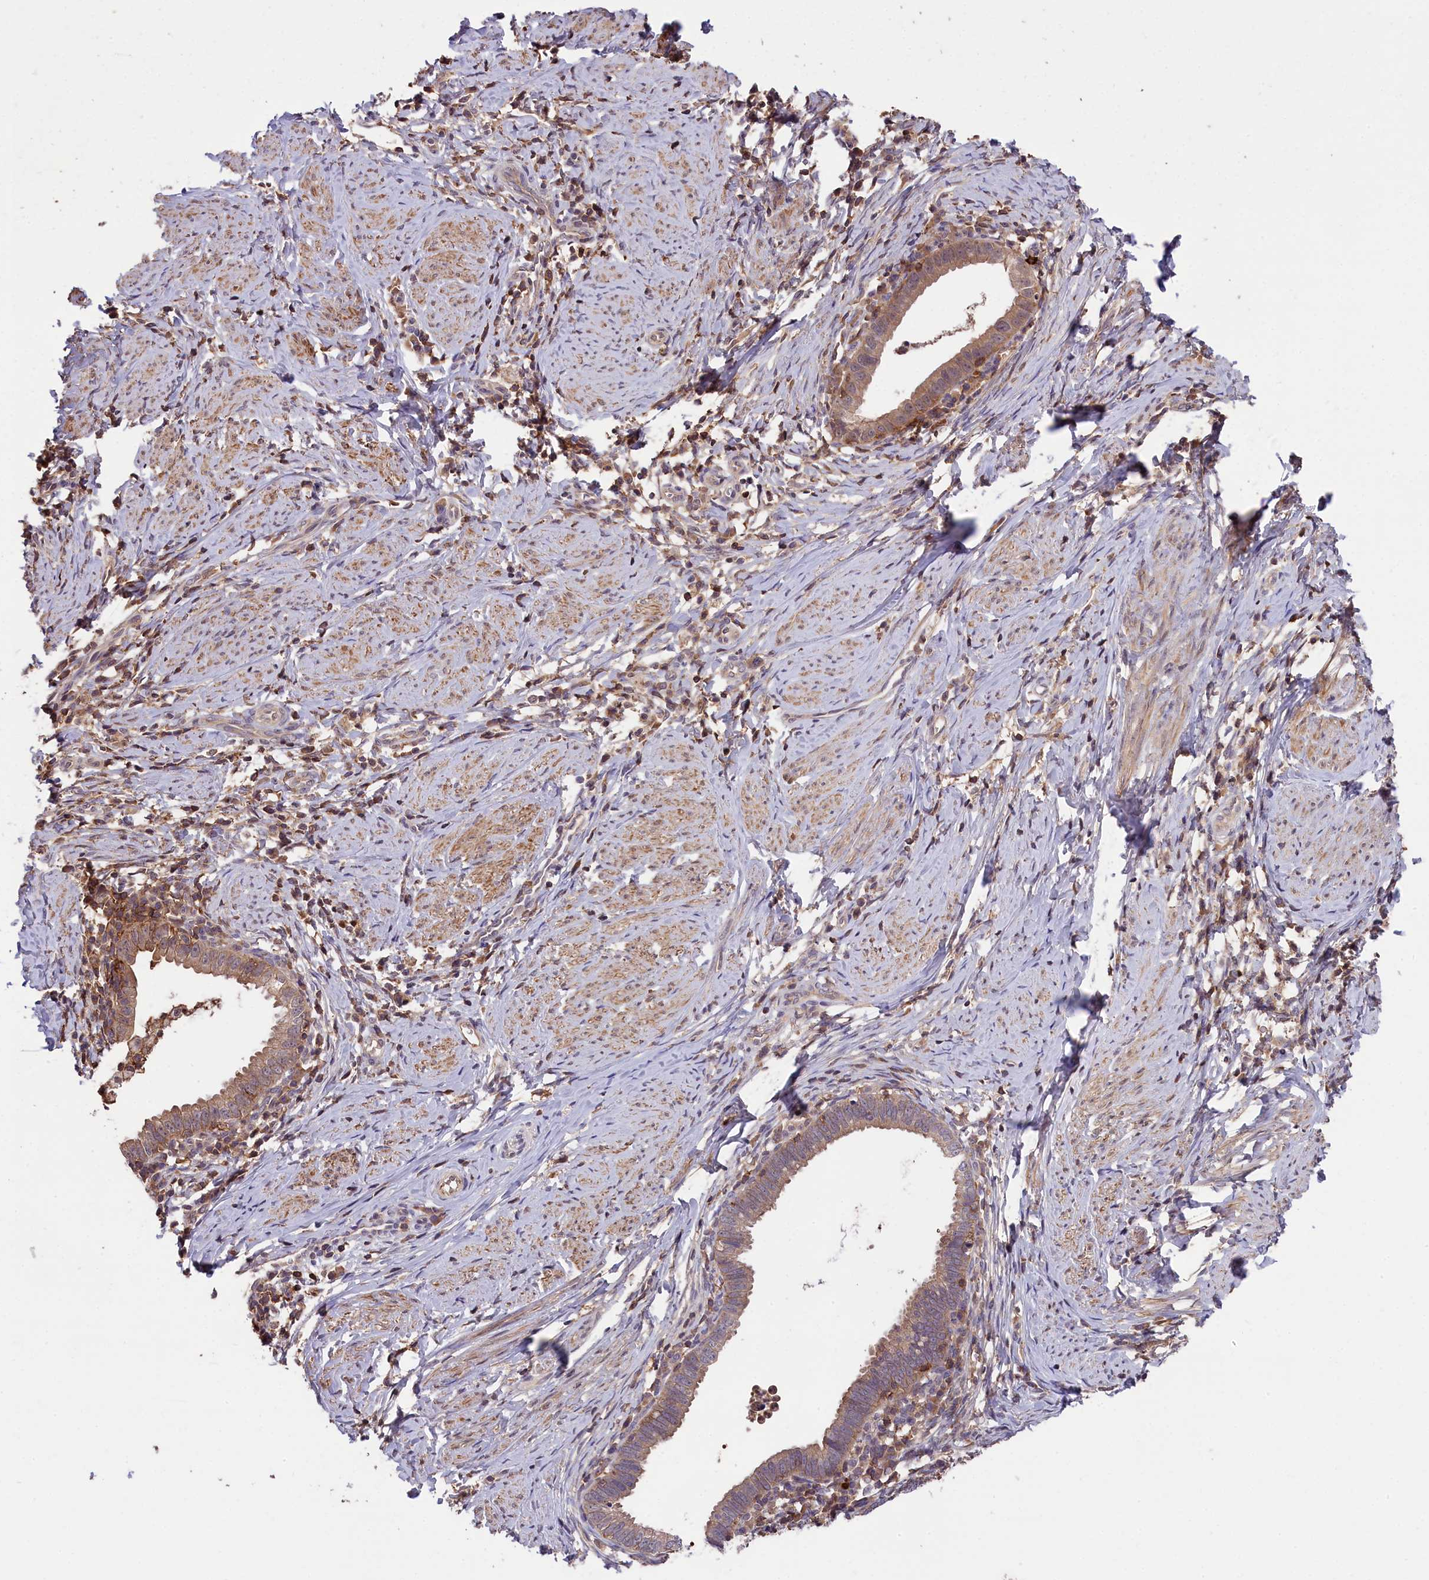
{"staining": {"intensity": "weak", "quantity": ">75%", "location": "cytoplasmic/membranous"}, "tissue": "cervical cancer", "cell_type": "Tumor cells", "image_type": "cancer", "snomed": [{"axis": "morphology", "description": "Adenocarcinoma, NOS"}, {"axis": "topography", "description": "Cervix"}], "caption": "IHC image of neoplastic tissue: human adenocarcinoma (cervical) stained using immunohistochemistry (IHC) demonstrates low levels of weak protein expression localized specifically in the cytoplasmic/membranous of tumor cells, appearing as a cytoplasmic/membranous brown color.", "gene": "SKIDA1", "patient": {"sex": "female", "age": 36}}